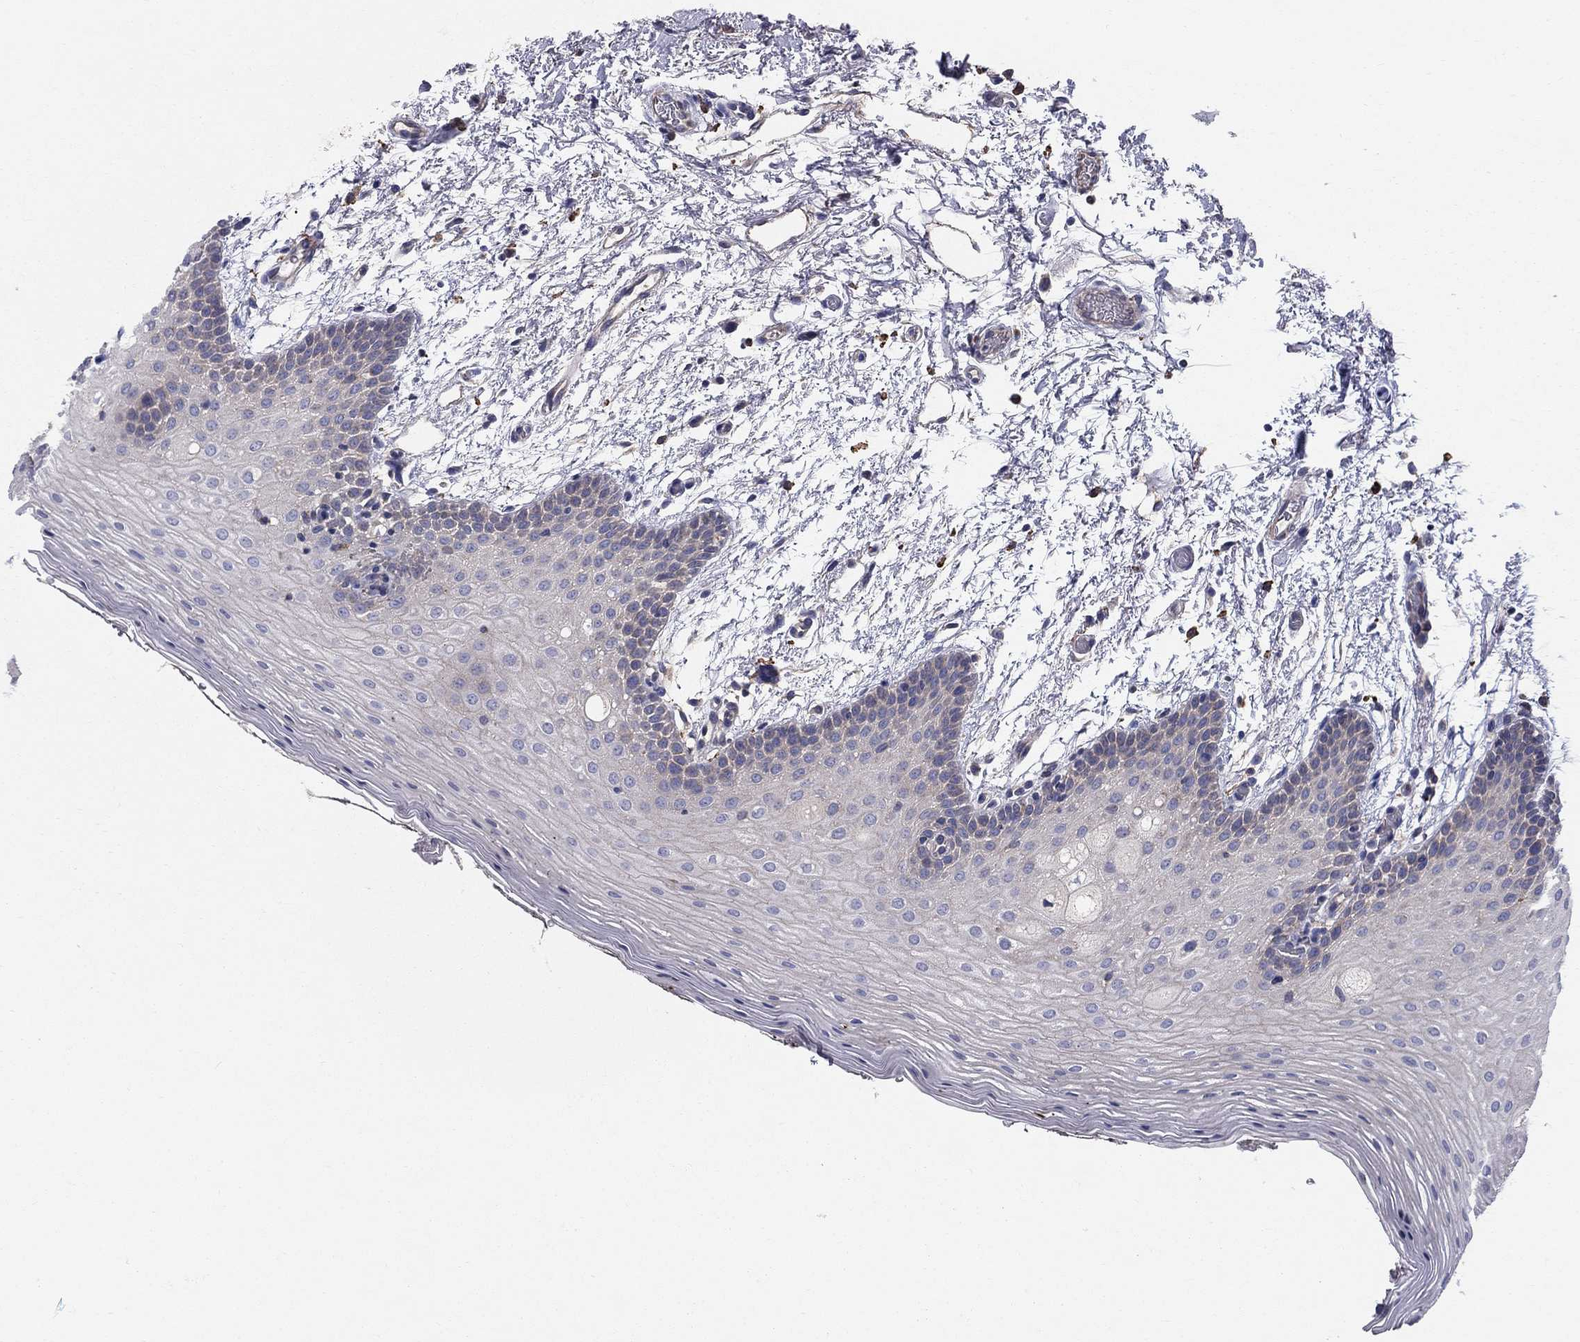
{"staining": {"intensity": "negative", "quantity": "none", "location": "none"}, "tissue": "oral mucosa", "cell_type": "Squamous epithelial cells", "image_type": "normal", "snomed": [{"axis": "morphology", "description": "Normal tissue, NOS"}, {"axis": "topography", "description": "Oral tissue"}, {"axis": "topography", "description": "Tounge, NOS"}], "caption": "A micrograph of human oral mucosa is negative for staining in squamous epithelial cells.", "gene": "EMP2", "patient": {"sex": "female", "age": 86}}